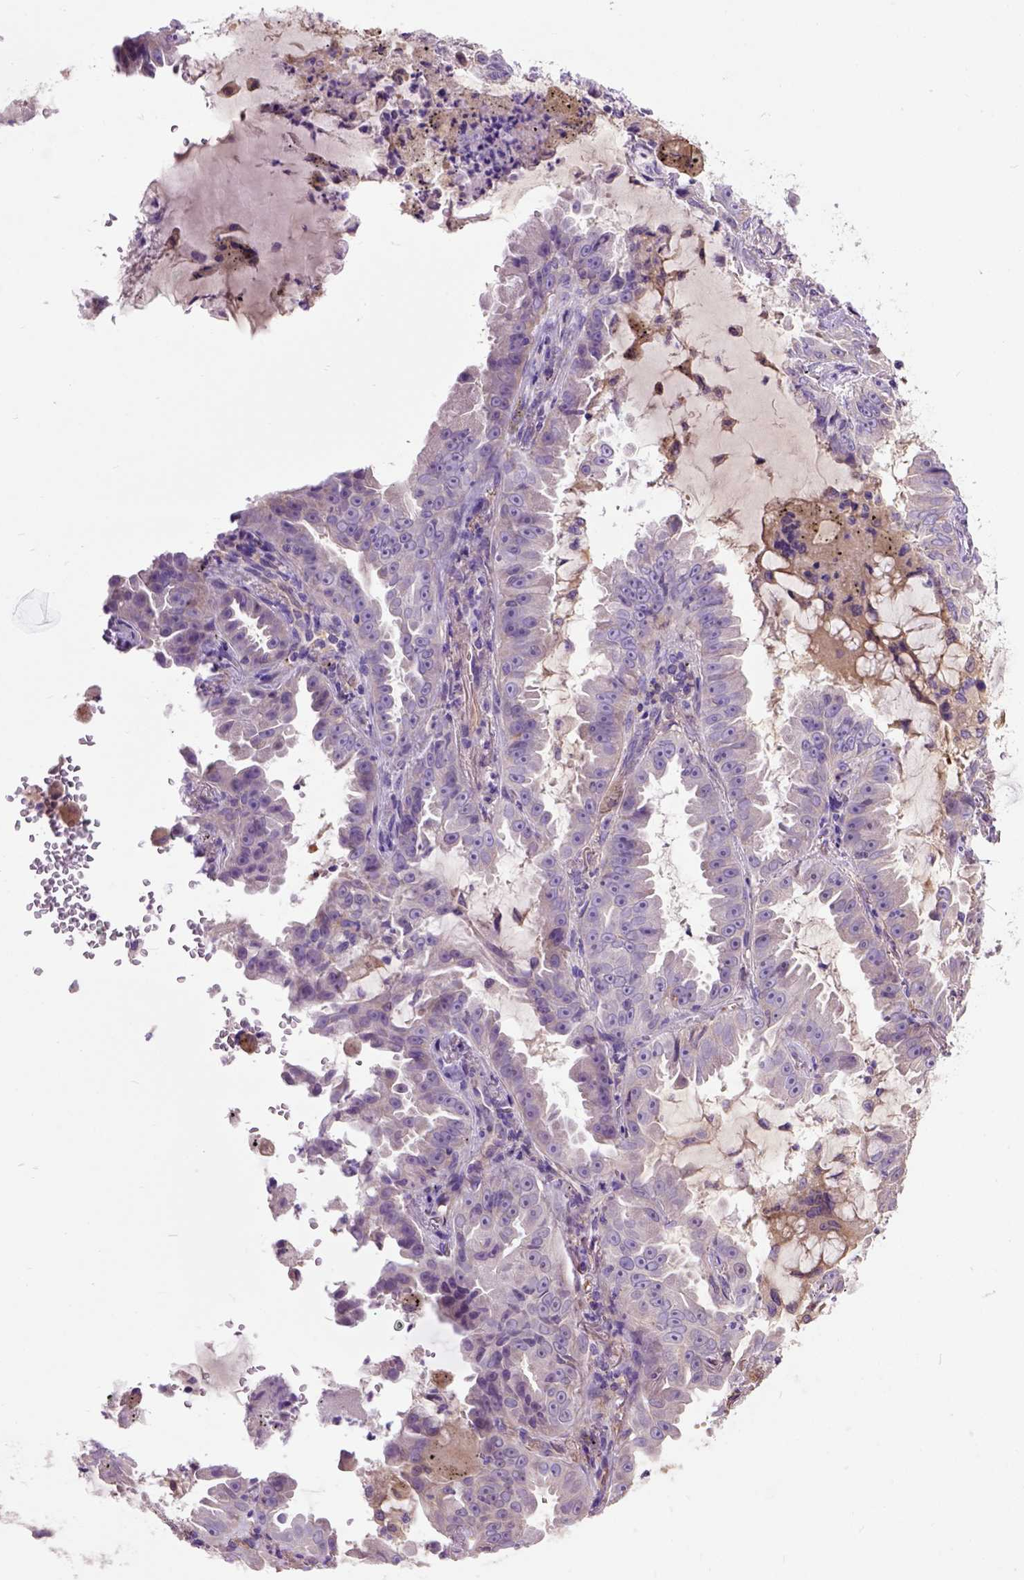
{"staining": {"intensity": "negative", "quantity": "none", "location": "none"}, "tissue": "lung cancer", "cell_type": "Tumor cells", "image_type": "cancer", "snomed": [{"axis": "morphology", "description": "Adenocarcinoma, NOS"}, {"axis": "topography", "description": "Lung"}], "caption": "DAB (3,3'-diaminobenzidine) immunohistochemical staining of lung cancer displays no significant expression in tumor cells. (DAB (3,3'-diaminobenzidine) immunohistochemistry visualized using brightfield microscopy, high magnification).", "gene": "SEMA4F", "patient": {"sex": "female", "age": 52}}